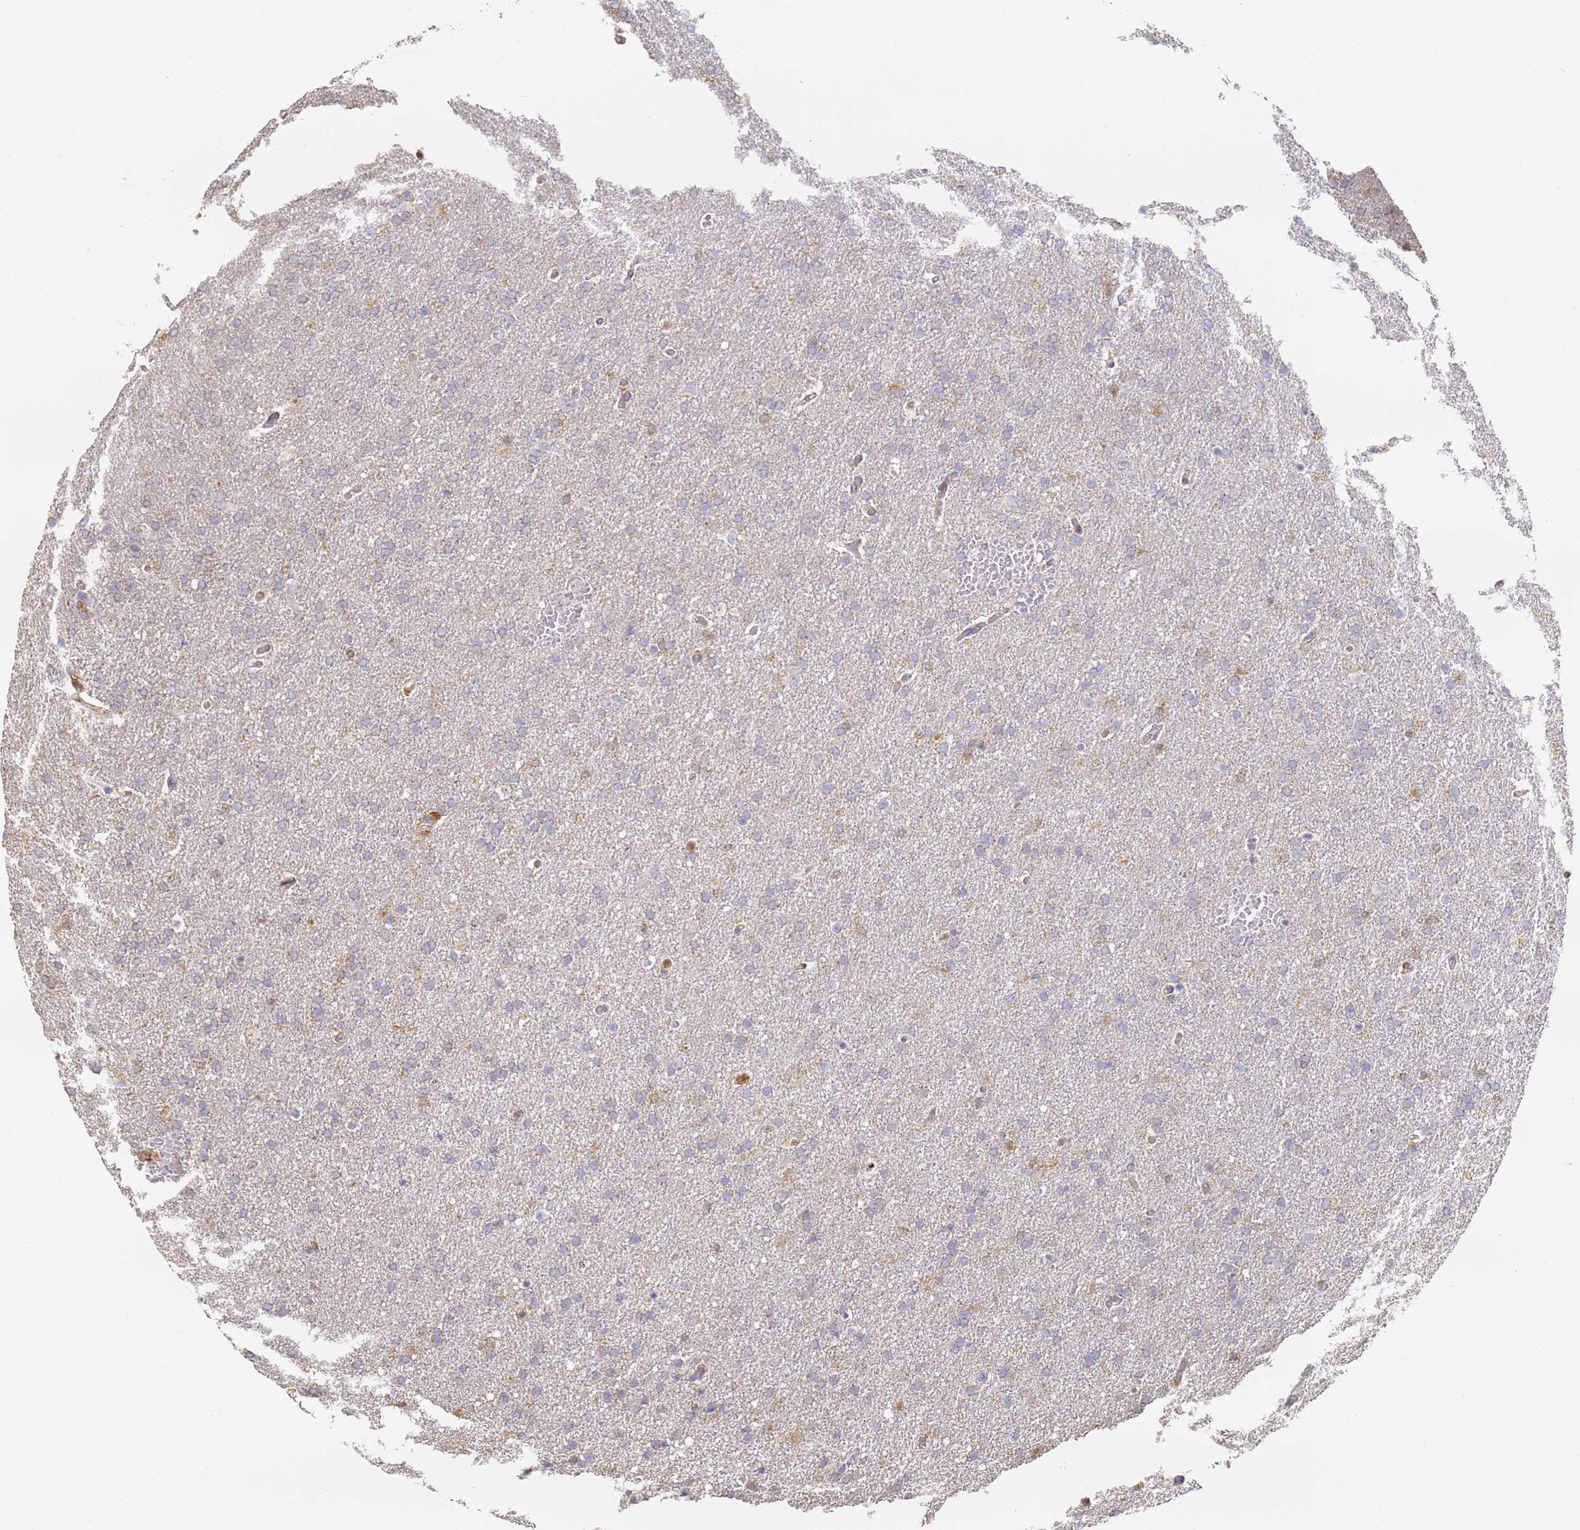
{"staining": {"intensity": "negative", "quantity": "none", "location": "none"}, "tissue": "glioma", "cell_type": "Tumor cells", "image_type": "cancer", "snomed": [{"axis": "morphology", "description": "Glioma, malignant, High grade"}, {"axis": "topography", "description": "Brain"}], "caption": "Glioma was stained to show a protein in brown. There is no significant expression in tumor cells. (DAB (3,3'-diaminobenzidine) IHC visualized using brightfield microscopy, high magnification).", "gene": "BIN2", "patient": {"sex": "male", "age": 72}}